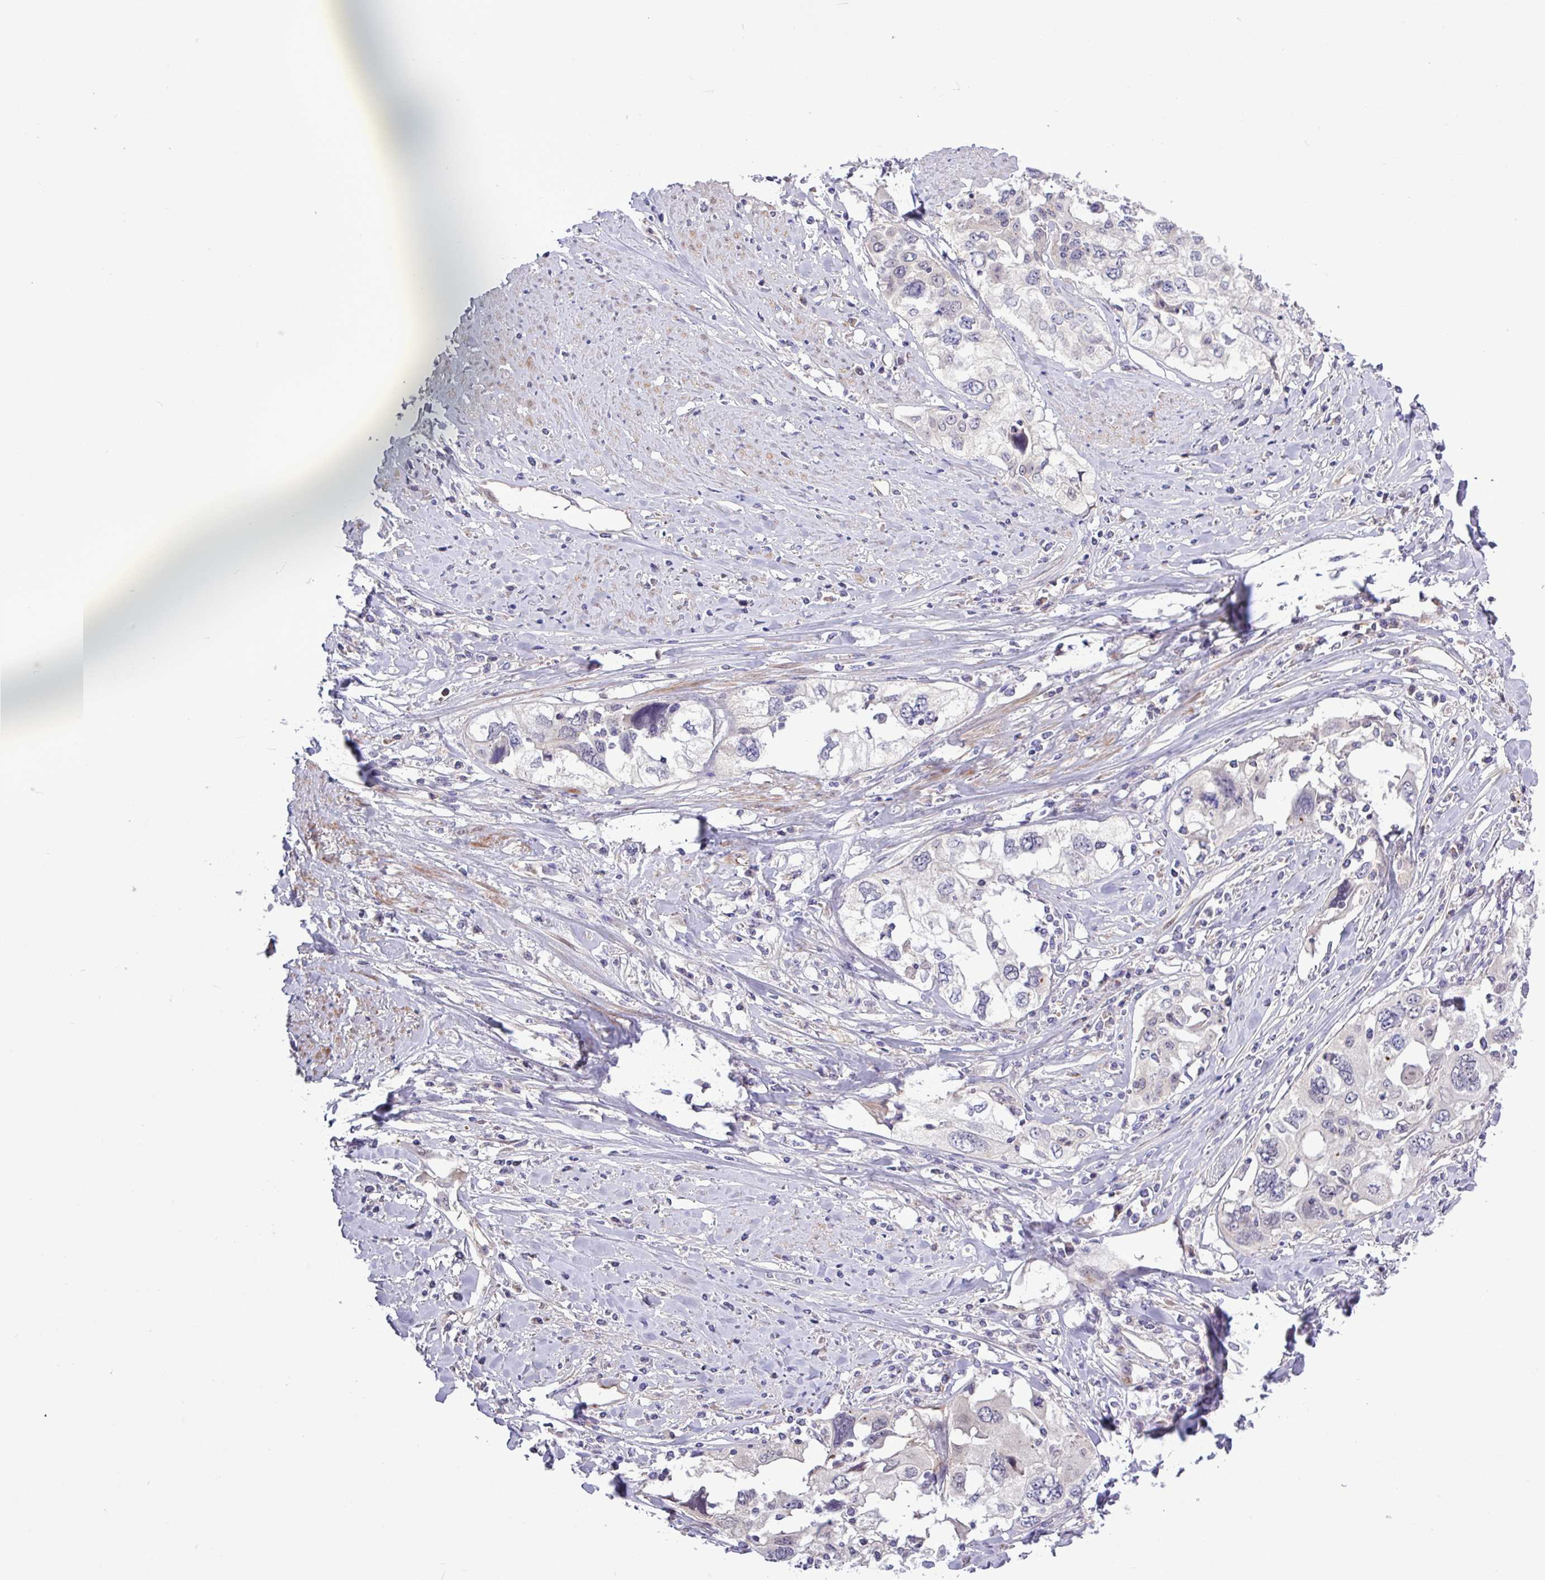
{"staining": {"intensity": "negative", "quantity": "none", "location": "none"}, "tissue": "cervical cancer", "cell_type": "Tumor cells", "image_type": "cancer", "snomed": [{"axis": "morphology", "description": "Squamous cell carcinoma, NOS"}, {"axis": "topography", "description": "Cervix"}], "caption": "Human squamous cell carcinoma (cervical) stained for a protein using immunohistochemistry (IHC) reveals no staining in tumor cells.", "gene": "SPINK8", "patient": {"sex": "female", "age": 31}}